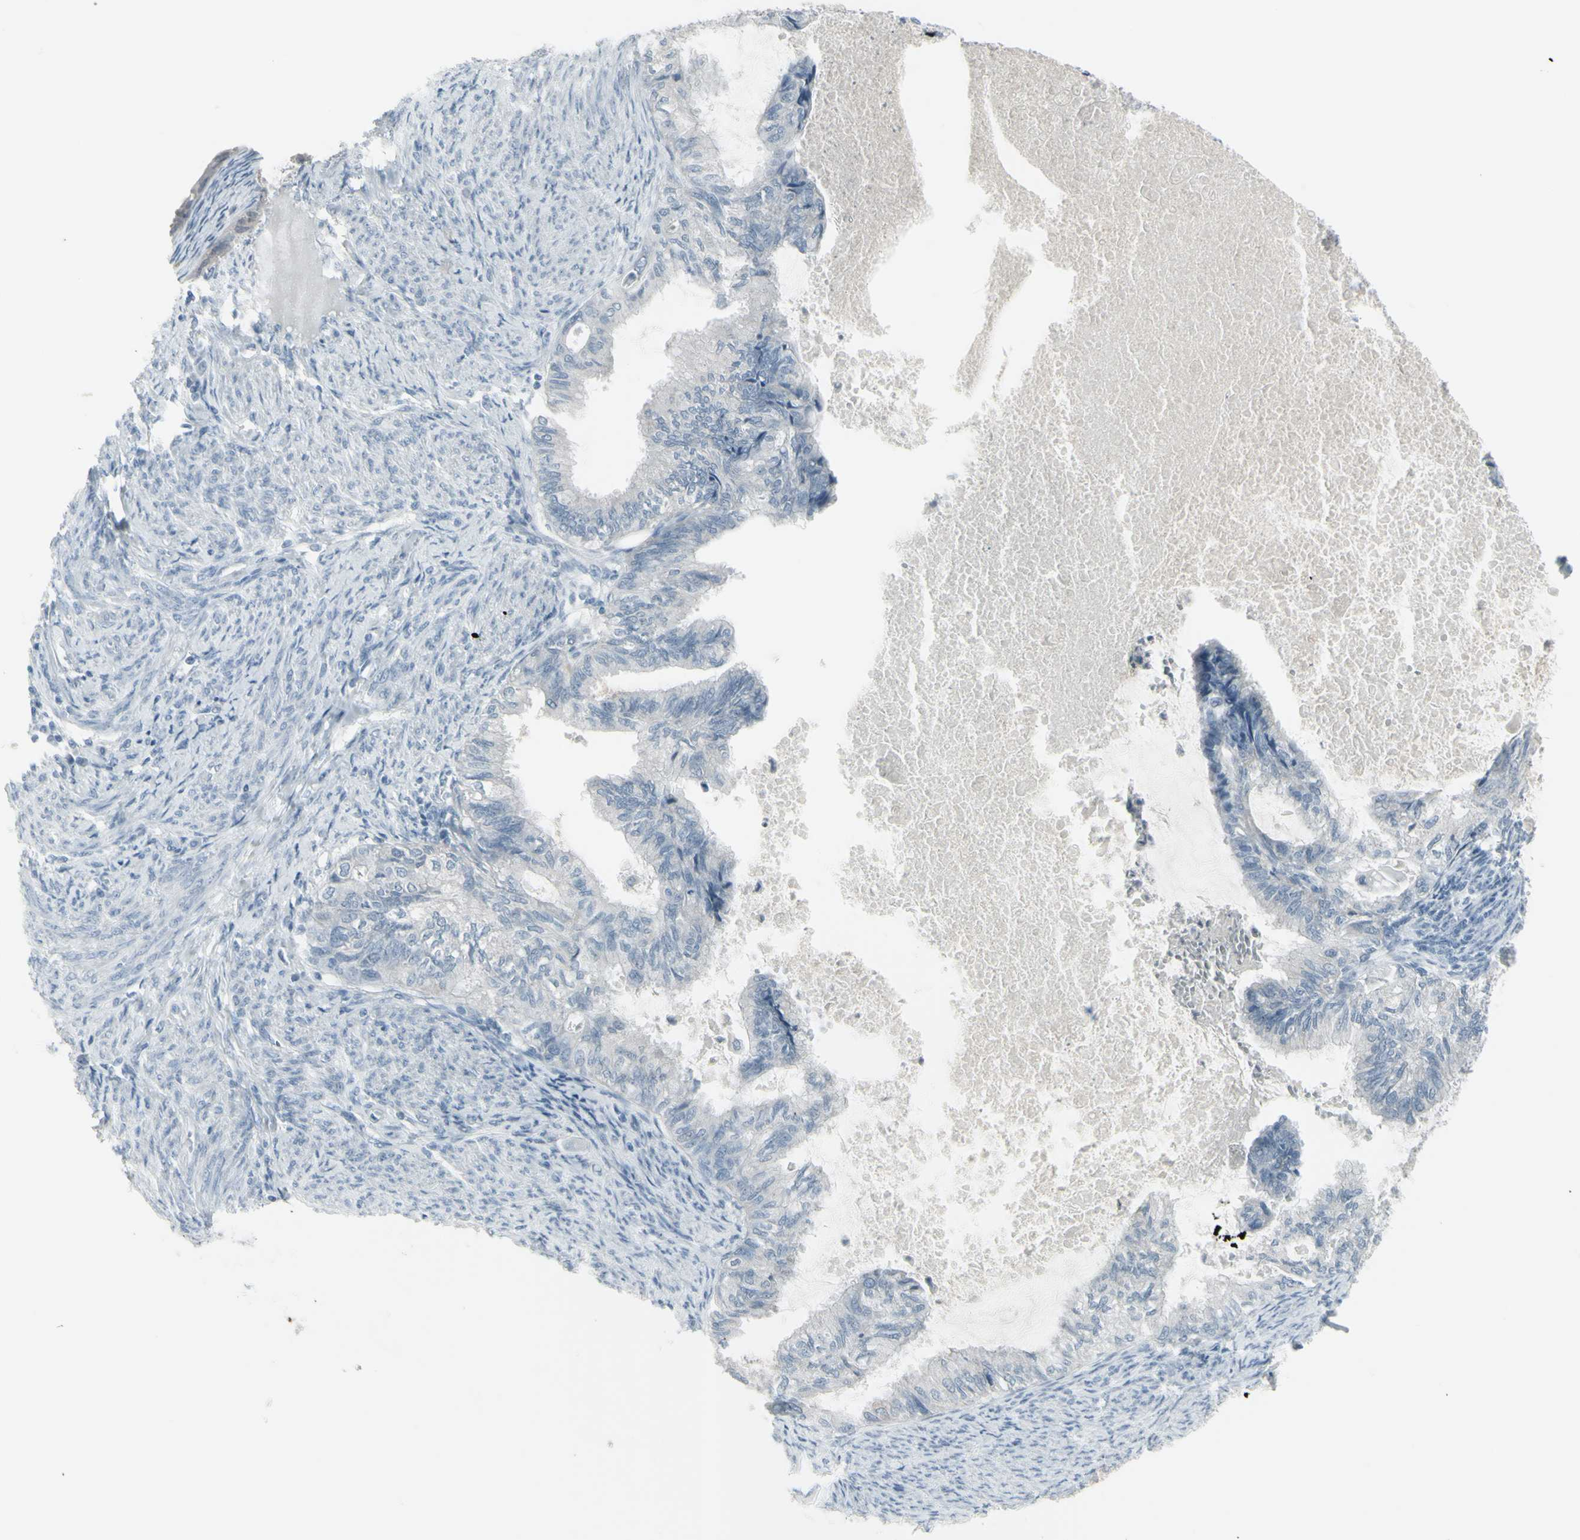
{"staining": {"intensity": "negative", "quantity": "none", "location": "none"}, "tissue": "cervical cancer", "cell_type": "Tumor cells", "image_type": "cancer", "snomed": [{"axis": "morphology", "description": "Normal tissue, NOS"}, {"axis": "morphology", "description": "Adenocarcinoma, NOS"}, {"axis": "topography", "description": "Cervix"}, {"axis": "topography", "description": "Endometrium"}], "caption": "Cervical cancer (adenocarcinoma) stained for a protein using IHC shows no staining tumor cells.", "gene": "RAB3A", "patient": {"sex": "female", "age": 86}}